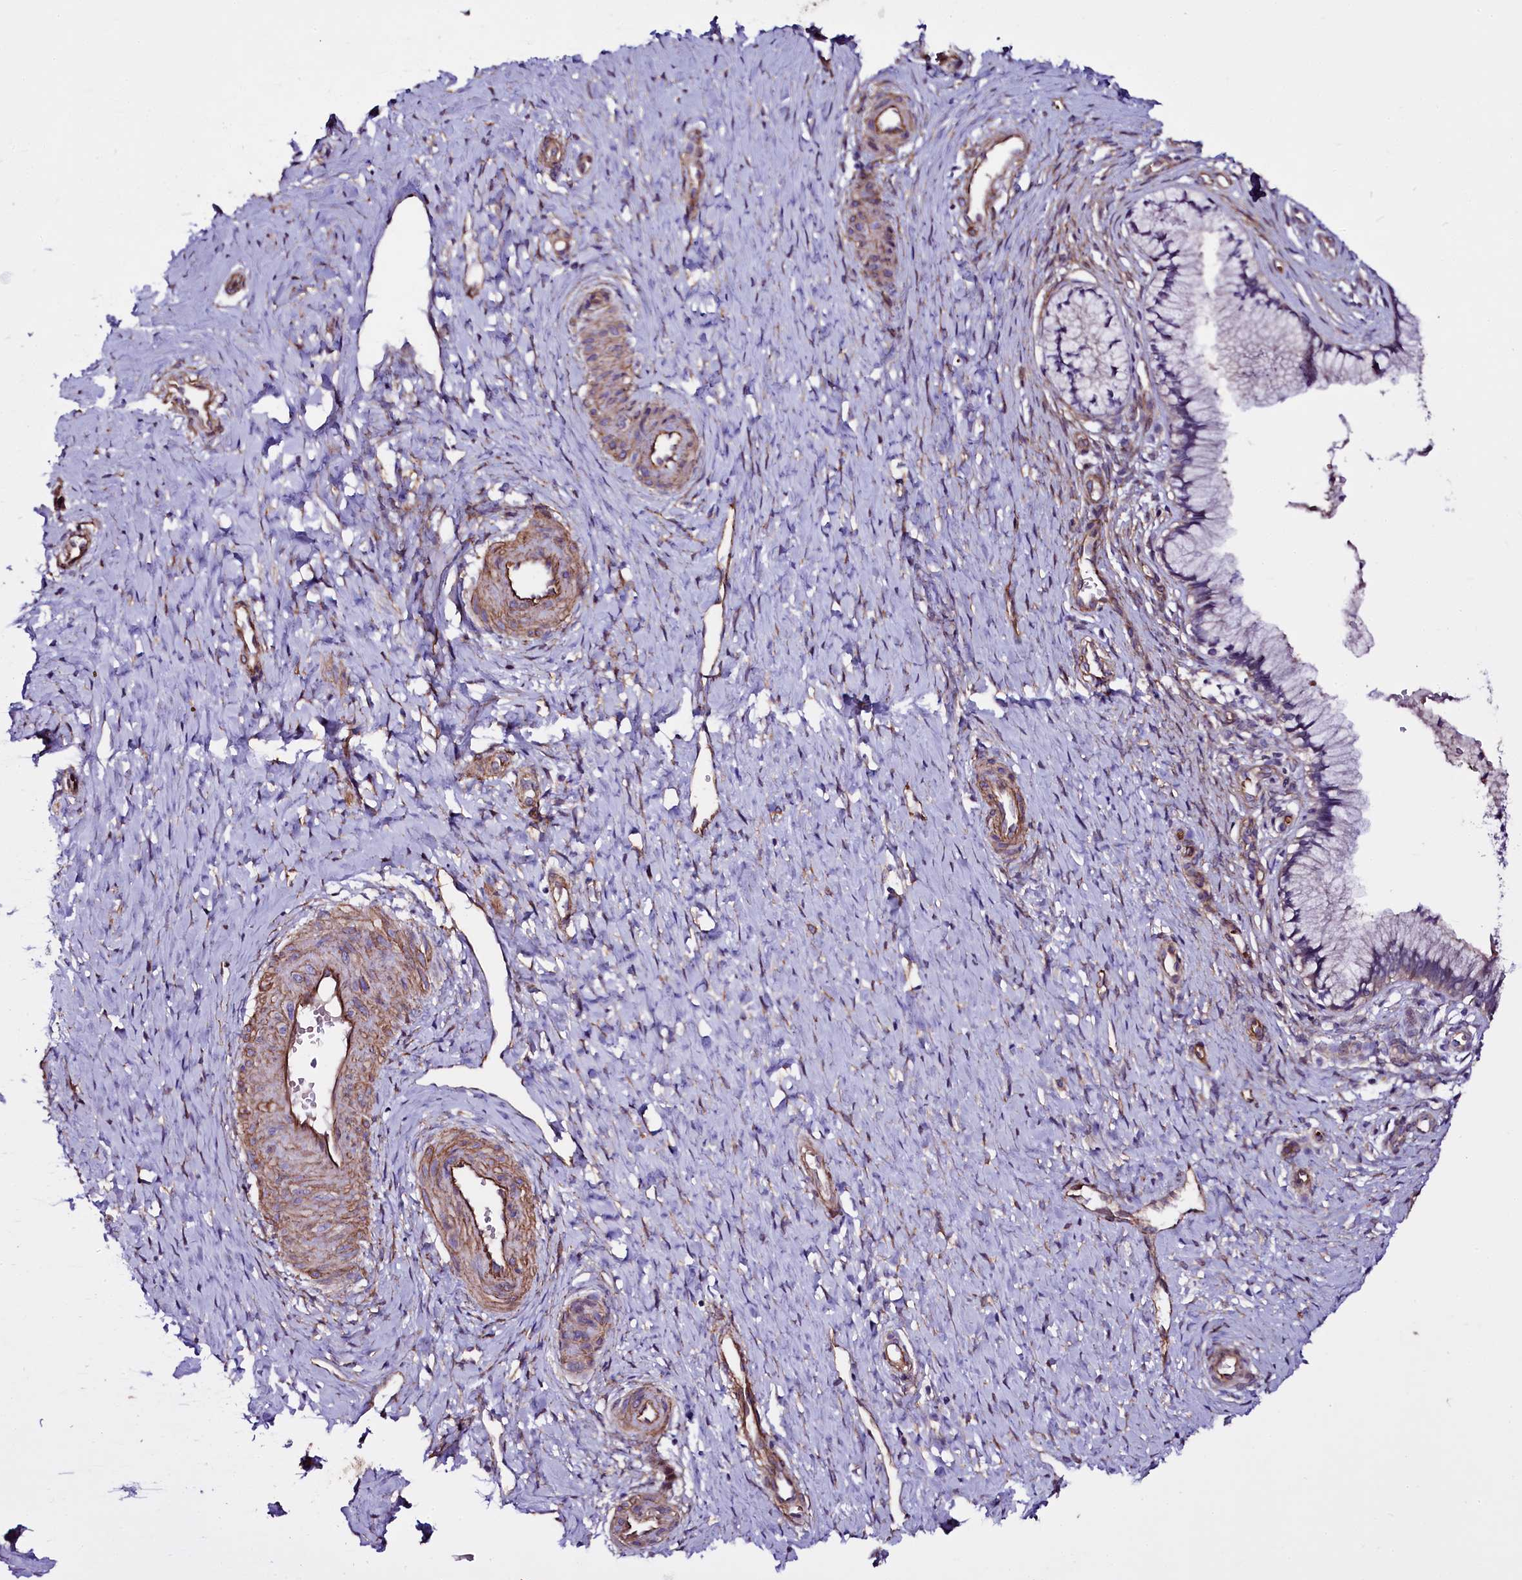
{"staining": {"intensity": "negative", "quantity": "none", "location": "none"}, "tissue": "cervix", "cell_type": "Glandular cells", "image_type": "normal", "snomed": [{"axis": "morphology", "description": "Normal tissue, NOS"}, {"axis": "topography", "description": "Cervix"}], "caption": "An immunohistochemistry photomicrograph of benign cervix is shown. There is no staining in glandular cells of cervix.", "gene": "MEX3C", "patient": {"sex": "female", "age": 36}}